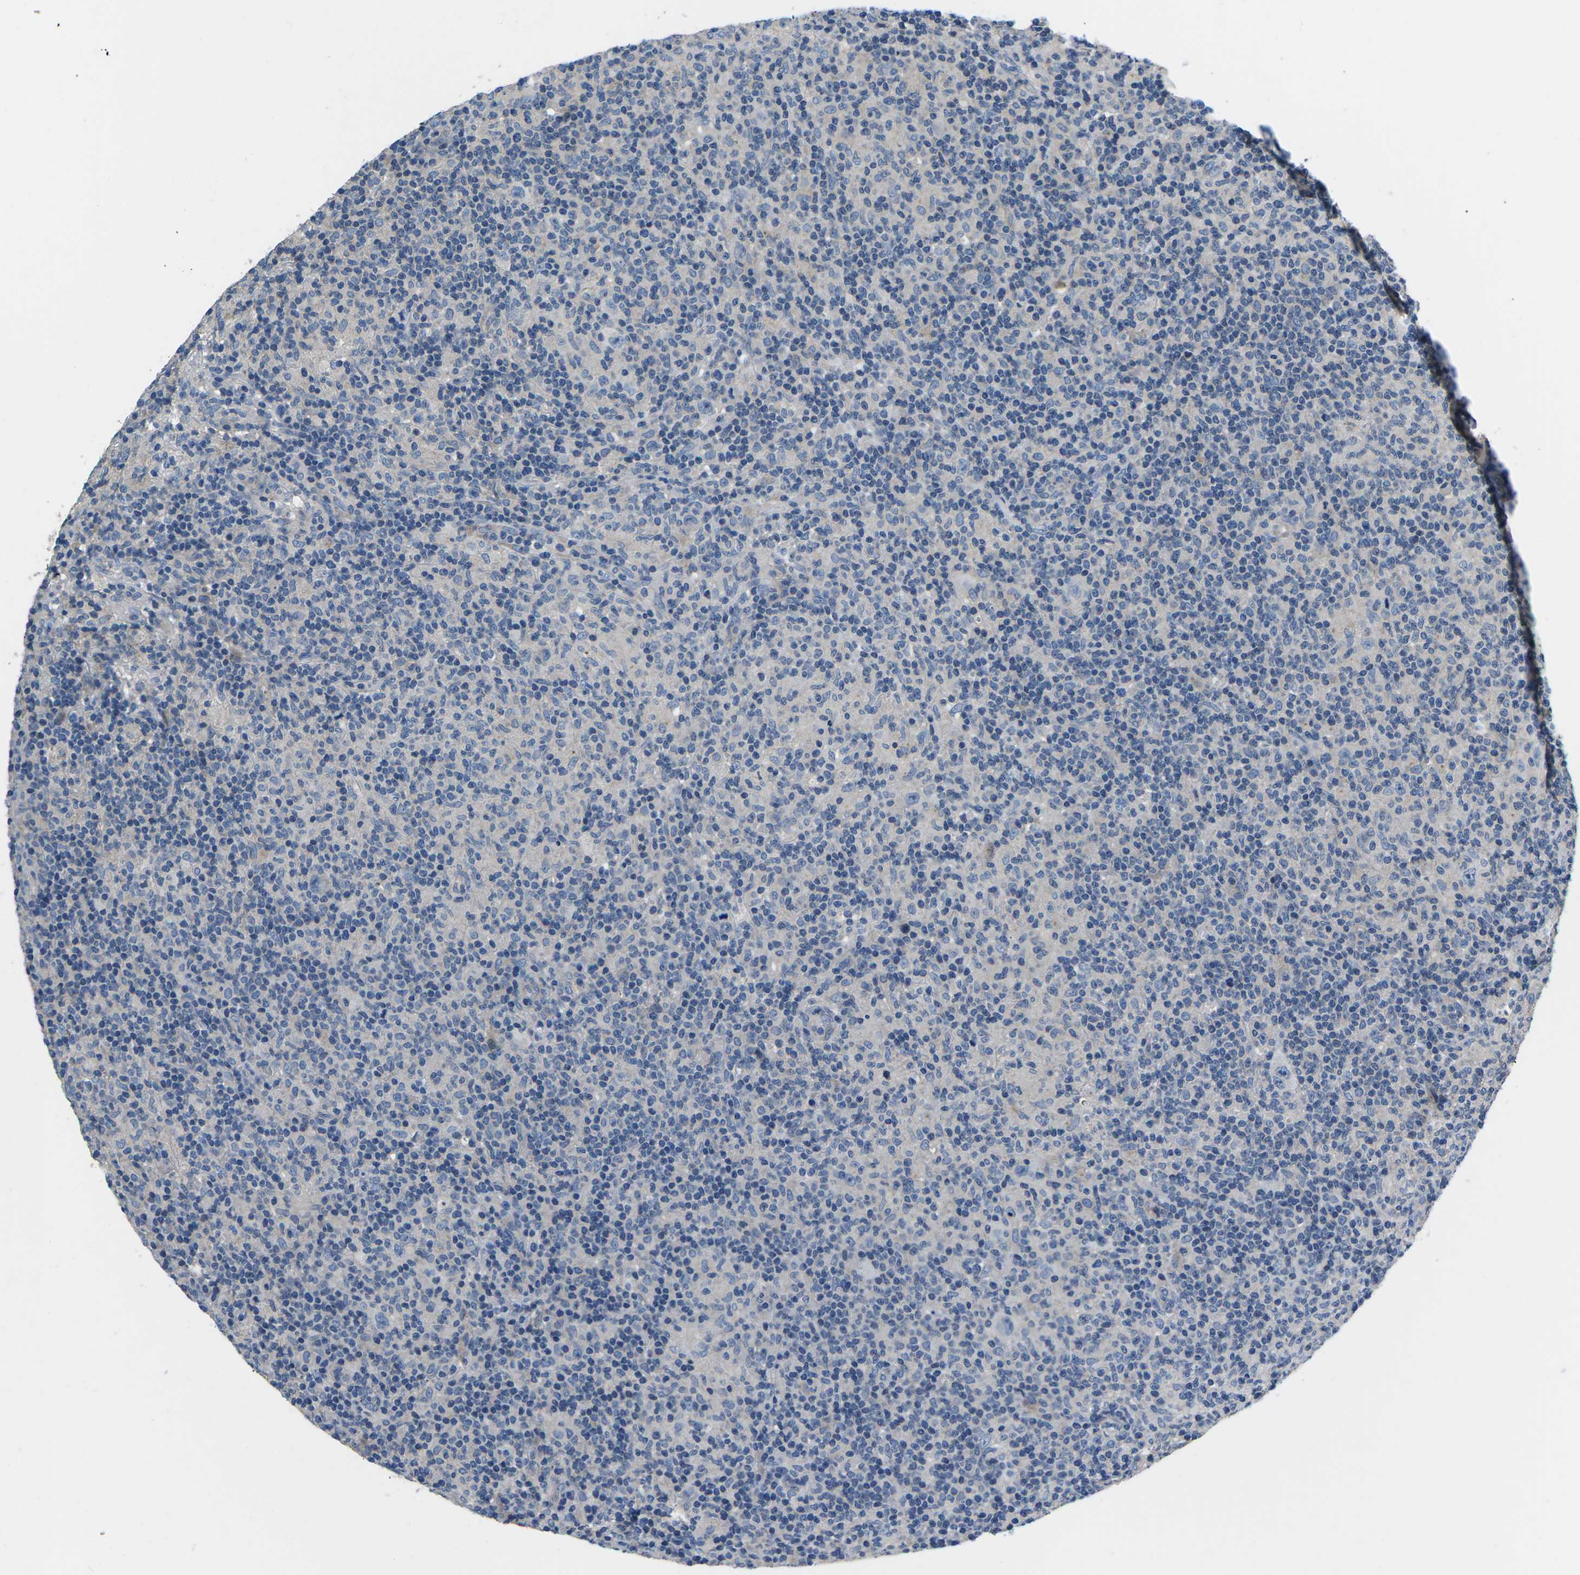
{"staining": {"intensity": "negative", "quantity": "none", "location": "none"}, "tissue": "lymphoma", "cell_type": "Tumor cells", "image_type": "cancer", "snomed": [{"axis": "morphology", "description": "Hodgkin's disease, NOS"}, {"axis": "topography", "description": "Lymph node"}], "caption": "This is an IHC micrograph of human Hodgkin's disease. There is no positivity in tumor cells.", "gene": "PDCD6IP", "patient": {"sex": "male", "age": 70}}